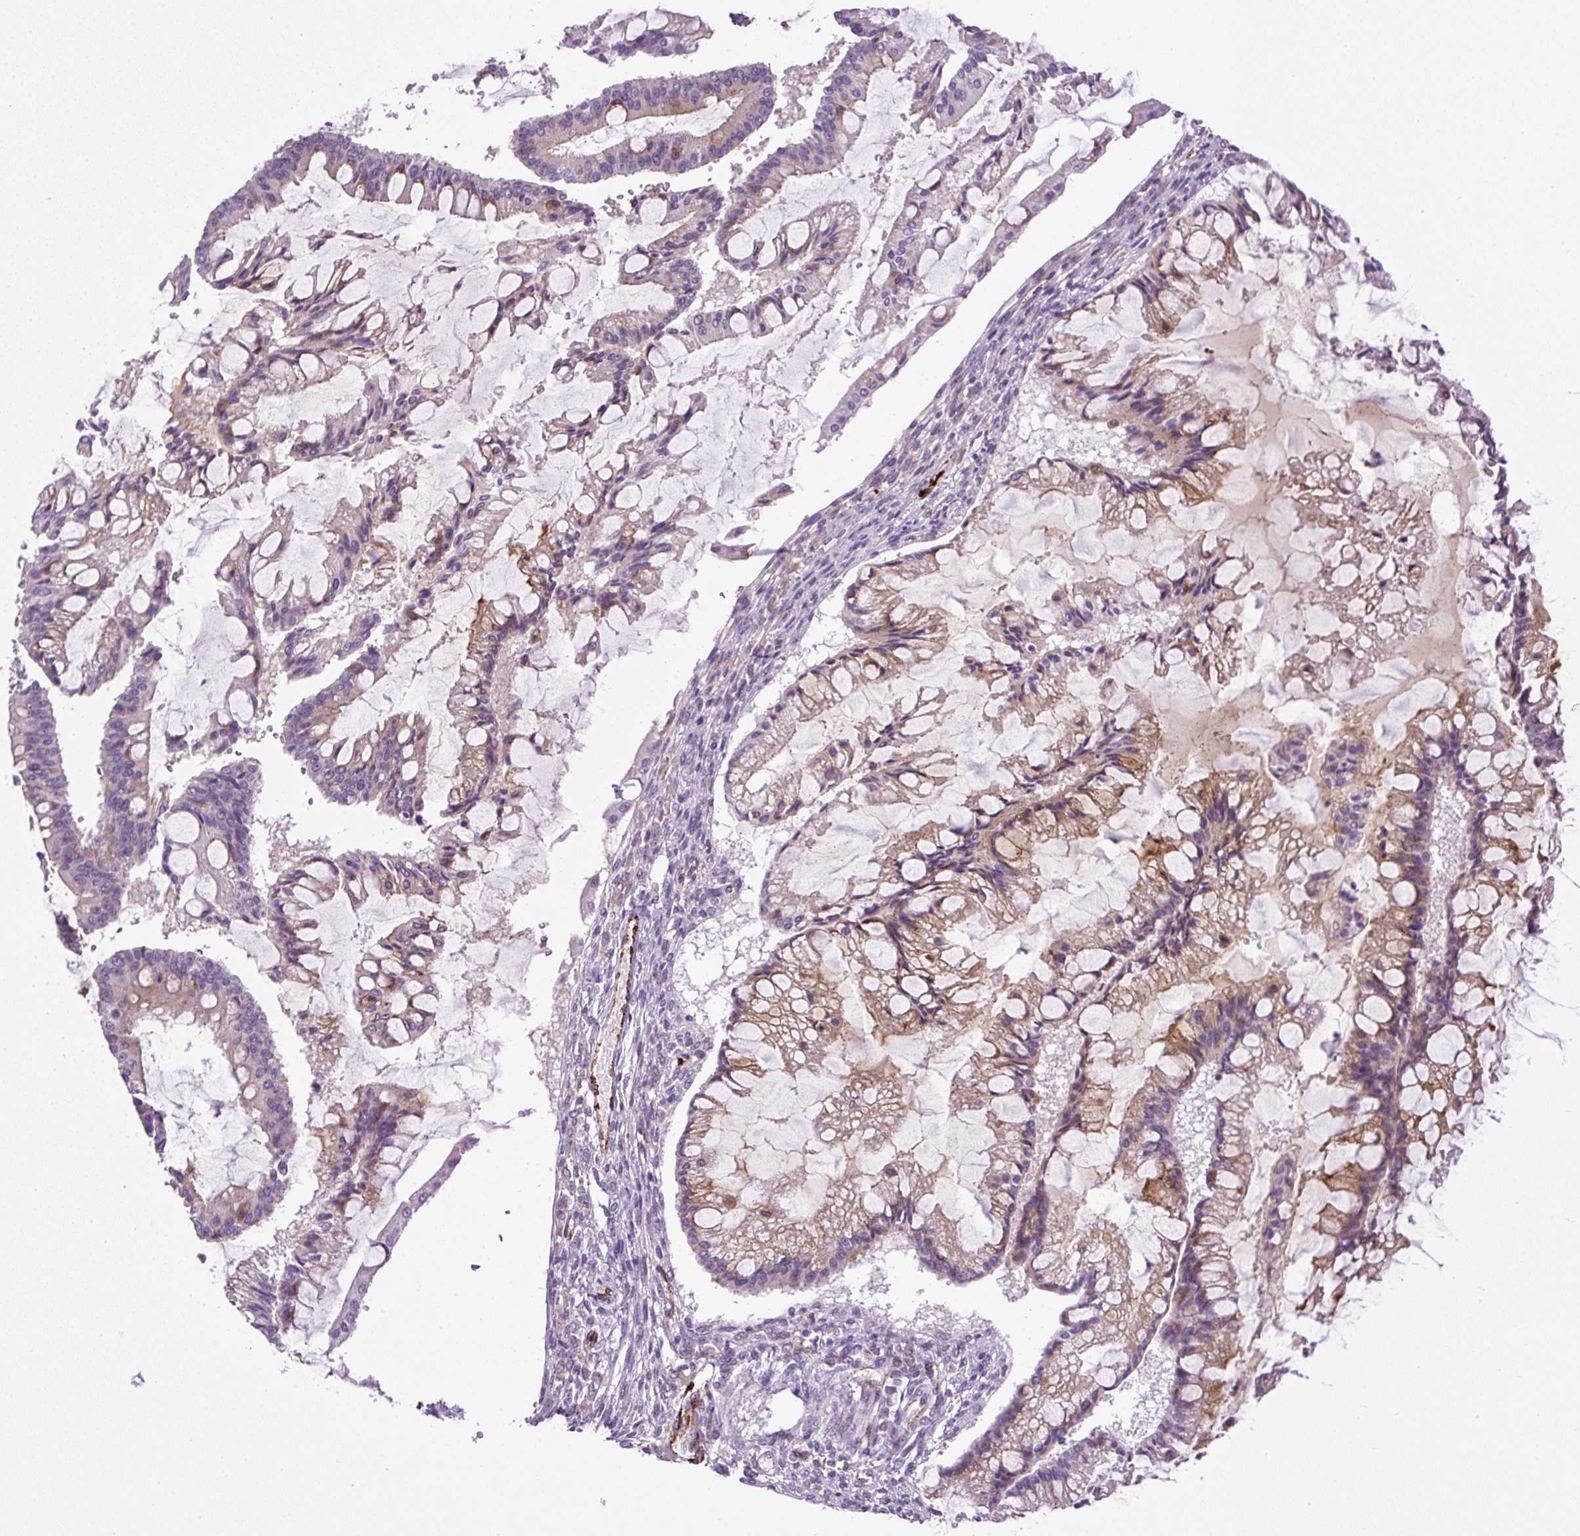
{"staining": {"intensity": "weak", "quantity": "25%-75%", "location": "cytoplasmic/membranous"}, "tissue": "ovarian cancer", "cell_type": "Tumor cells", "image_type": "cancer", "snomed": [{"axis": "morphology", "description": "Cystadenocarcinoma, mucinous, NOS"}, {"axis": "topography", "description": "Ovary"}], "caption": "Immunohistochemistry (IHC) (DAB) staining of human ovarian mucinous cystadenocarcinoma shows weak cytoplasmic/membranous protein staining in approximately 25%-75% of tumor cells.", "gene": "LEFTY2", "patient": {"sex": "female", "age": 73}}